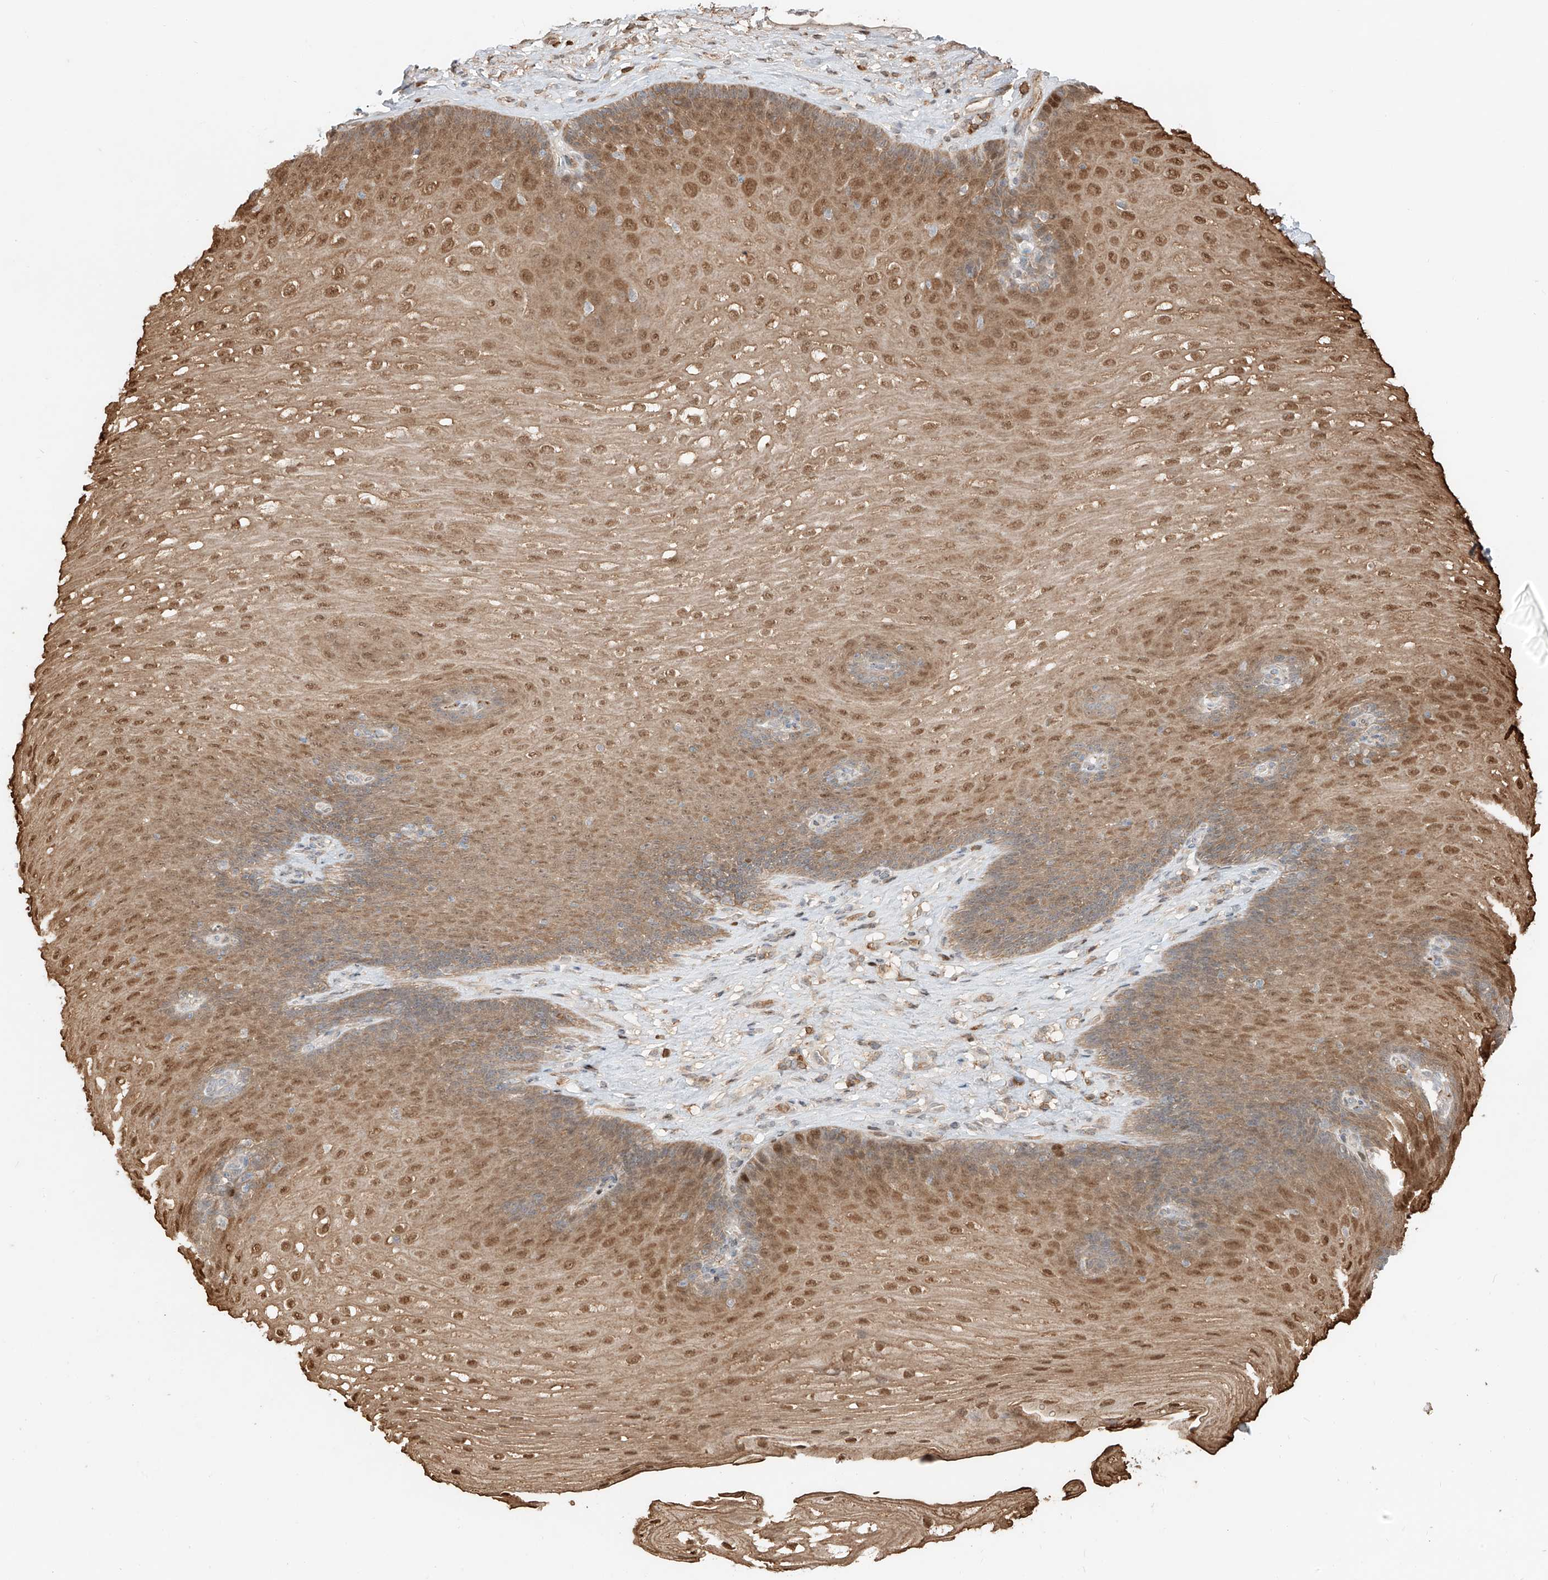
{"staining": {"intensity": "moderate", "quantity": ">75%", "location": "cytoplasmic/membranous,nuclear"}, "tissue": "esophagus", "cell_type": "Squamous epithelial cells", "image_type": "normal", "snomed": [{"axis": "morphology", "description": "Normal tissue, NOS"}, {"axis": "topography", "description": "Esophagus"}], "caption": "The immunohistochemical stain highlights moderate cytoplasmic/membranous,nuclear positivity in squamous epithelial cells of benign esophagus. (DAB (3,3'-diaminobenzidine) IHC with brightfield microscopy, high magnification).", "gene": "CEP162", "patient": {"sex": "female", "age": 66}}